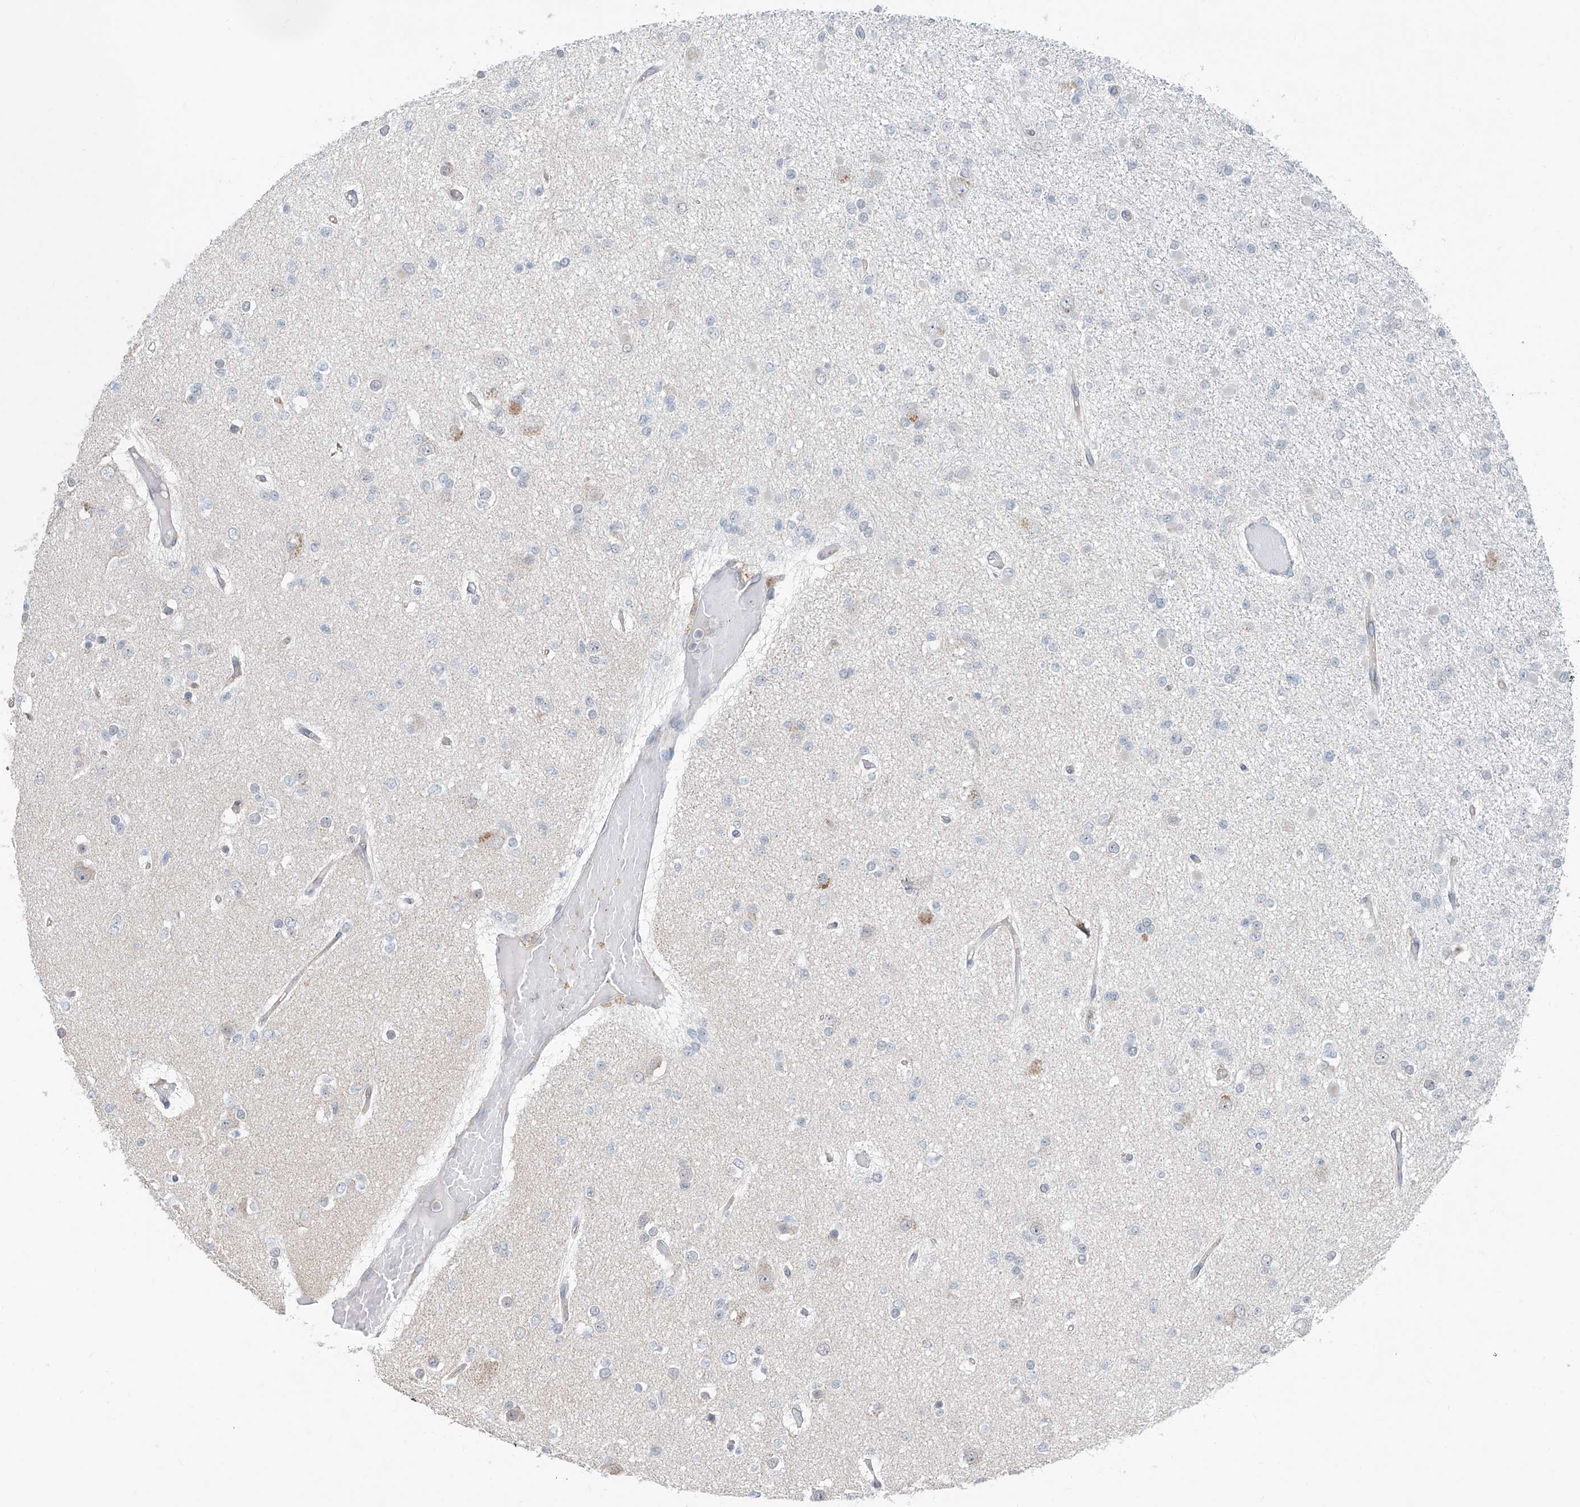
{"staining": {"intensity": "negative", "quantity": "none", "location": "none"}, "tissue": "glioma", "cell_type": "Tumor cells", "image_type": "cancer", "snomed": [{"axis": "morphology", "description": "Glioma, malignant, Low grade"}, {"axis": "topography", "description": "Brain"}], "caption": "Tumor cells show no significant protein positivity in low-grade glioma (malignant). (DAB (3,3'-diaminobenzidine) immunohistochemistry (IHC) visualized using brightfield microscopy, high magnification).", "gene": "KCNK10", "patient": {"sex": "female", "age": 22}}